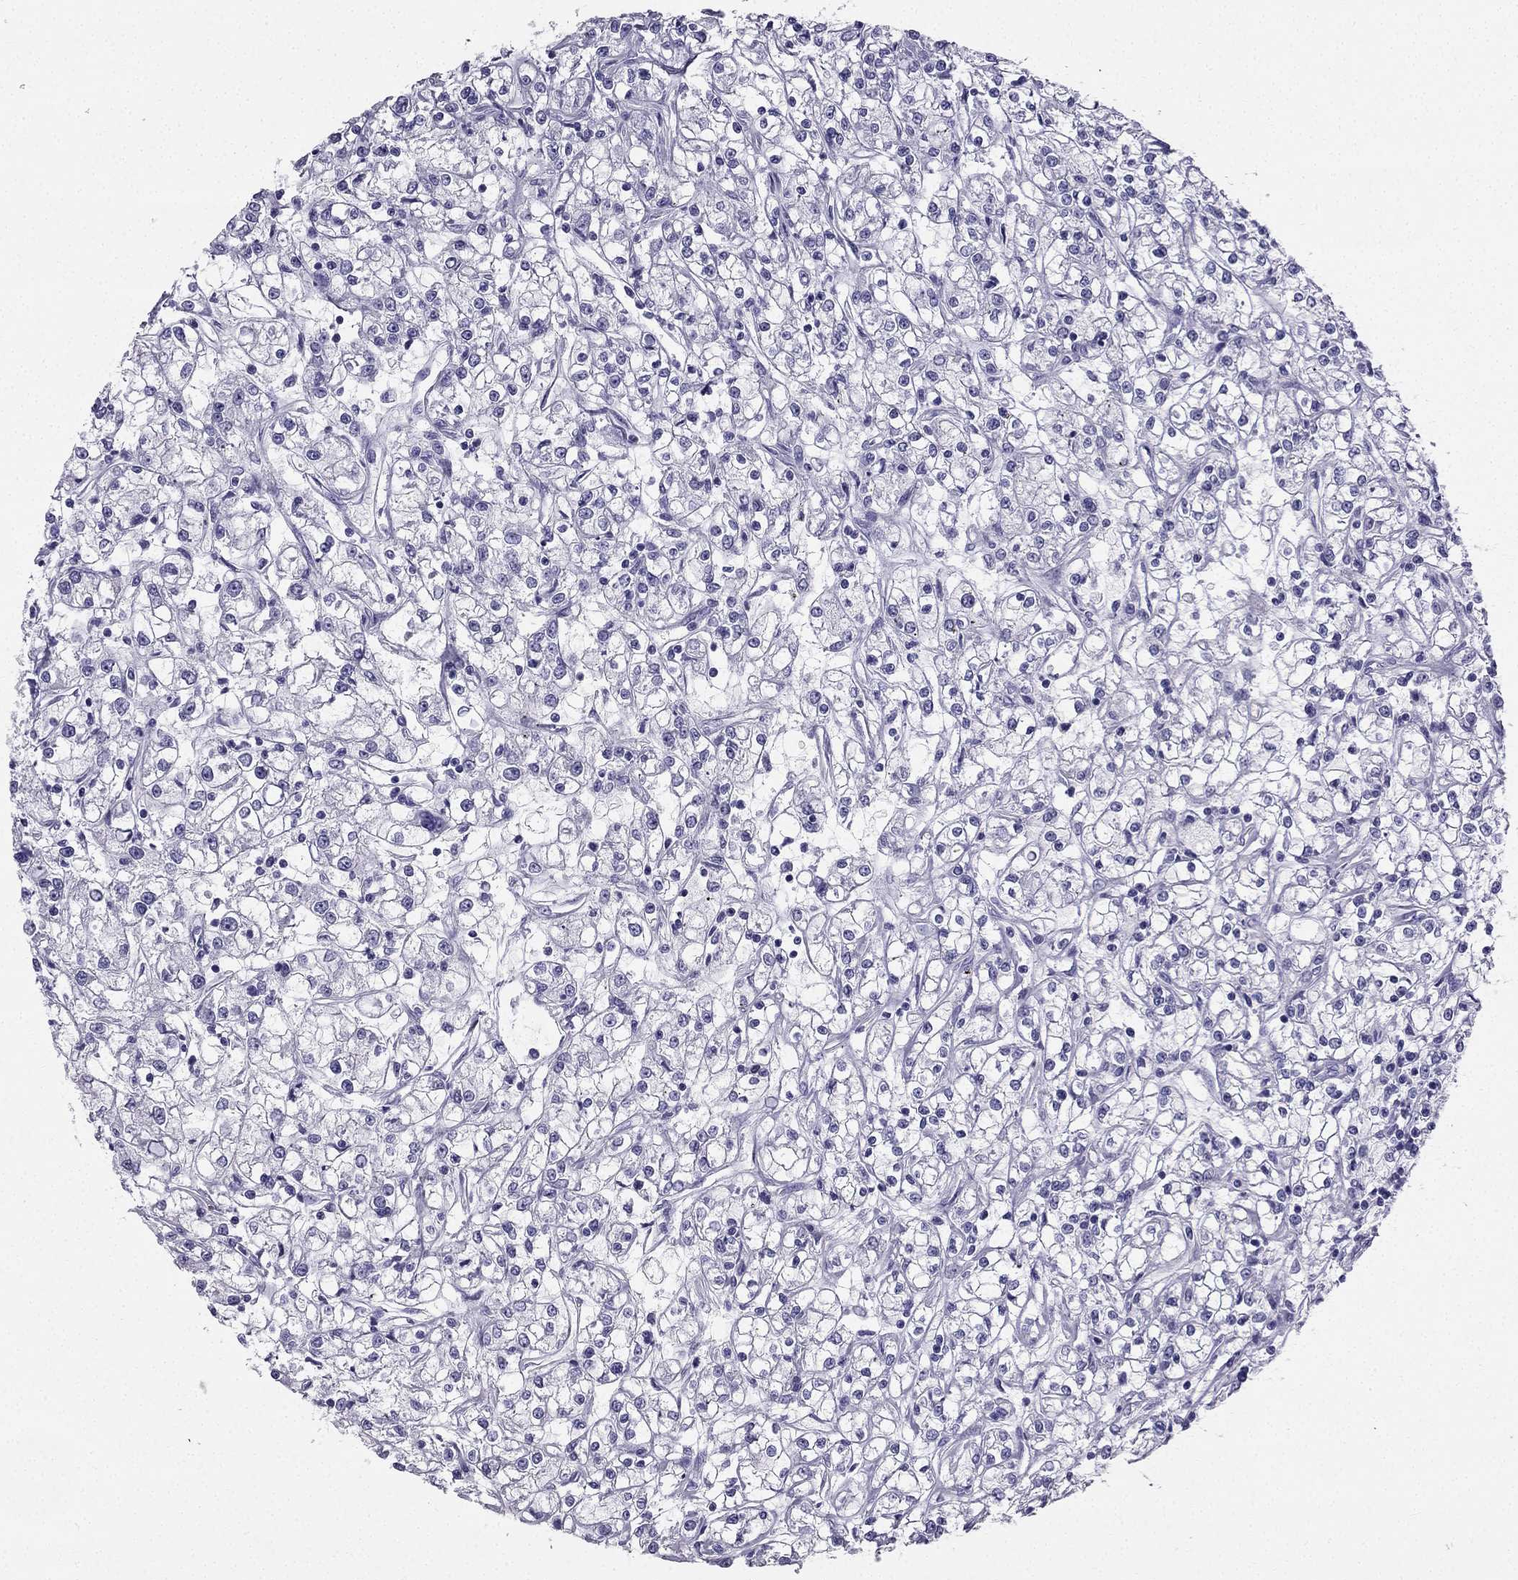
{"staining": {"intensity": "negative", "quantity": "none", "location": "none"}, "tissue": "renal cancer", "cell_type": "Tumor cells", "image_type": "cancer", "snomed": [{"axis": "morphology", "description": "Adenocarcinoma, NOS"}, {"axis": "topography", "description": "Kidney"}], "caption": "Immunohistochemistry (IHC) image of neoplastic tissue: human adenocarcinoma (renal) stained with DAB displays no significant protein expression in tumor cells.", "gene": "TFF3", "patient": {"sex": "female", "age": 59}}